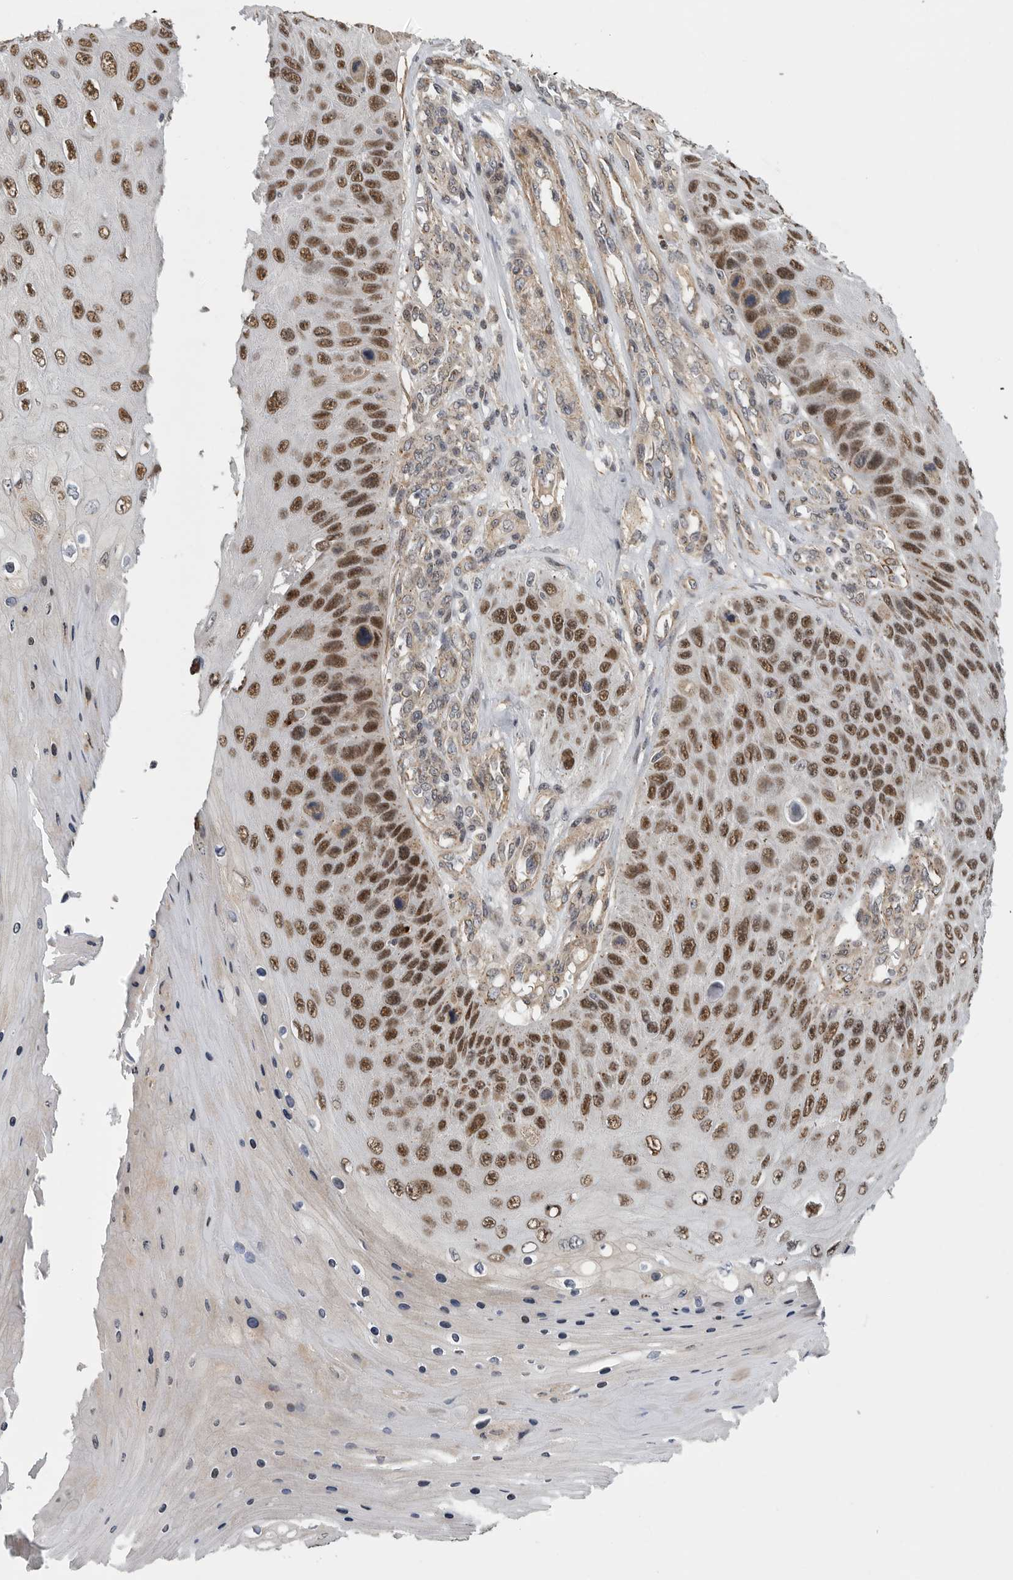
{"staining": {"intensity": "strong", "quantity": "25%-75%", "location": "nuclear"}, "tissue": "skin cancer", "cell_type": "Tumor cells", "image_type": "cancer", "snomed": [{"axis": "morphology", "description": "Squamous cell carcinoma, NOS"}, {"axis": "topography", "description": "Skin"}], "caption": "There is high levels of strong nuclear staining in tumor cells of skin squamous cell carcinoma, as demonstrated by immunohistochemical staining (brown color).", "gene": "TMPRSS11F", "patient": {"sex": "female", "age": 88}}